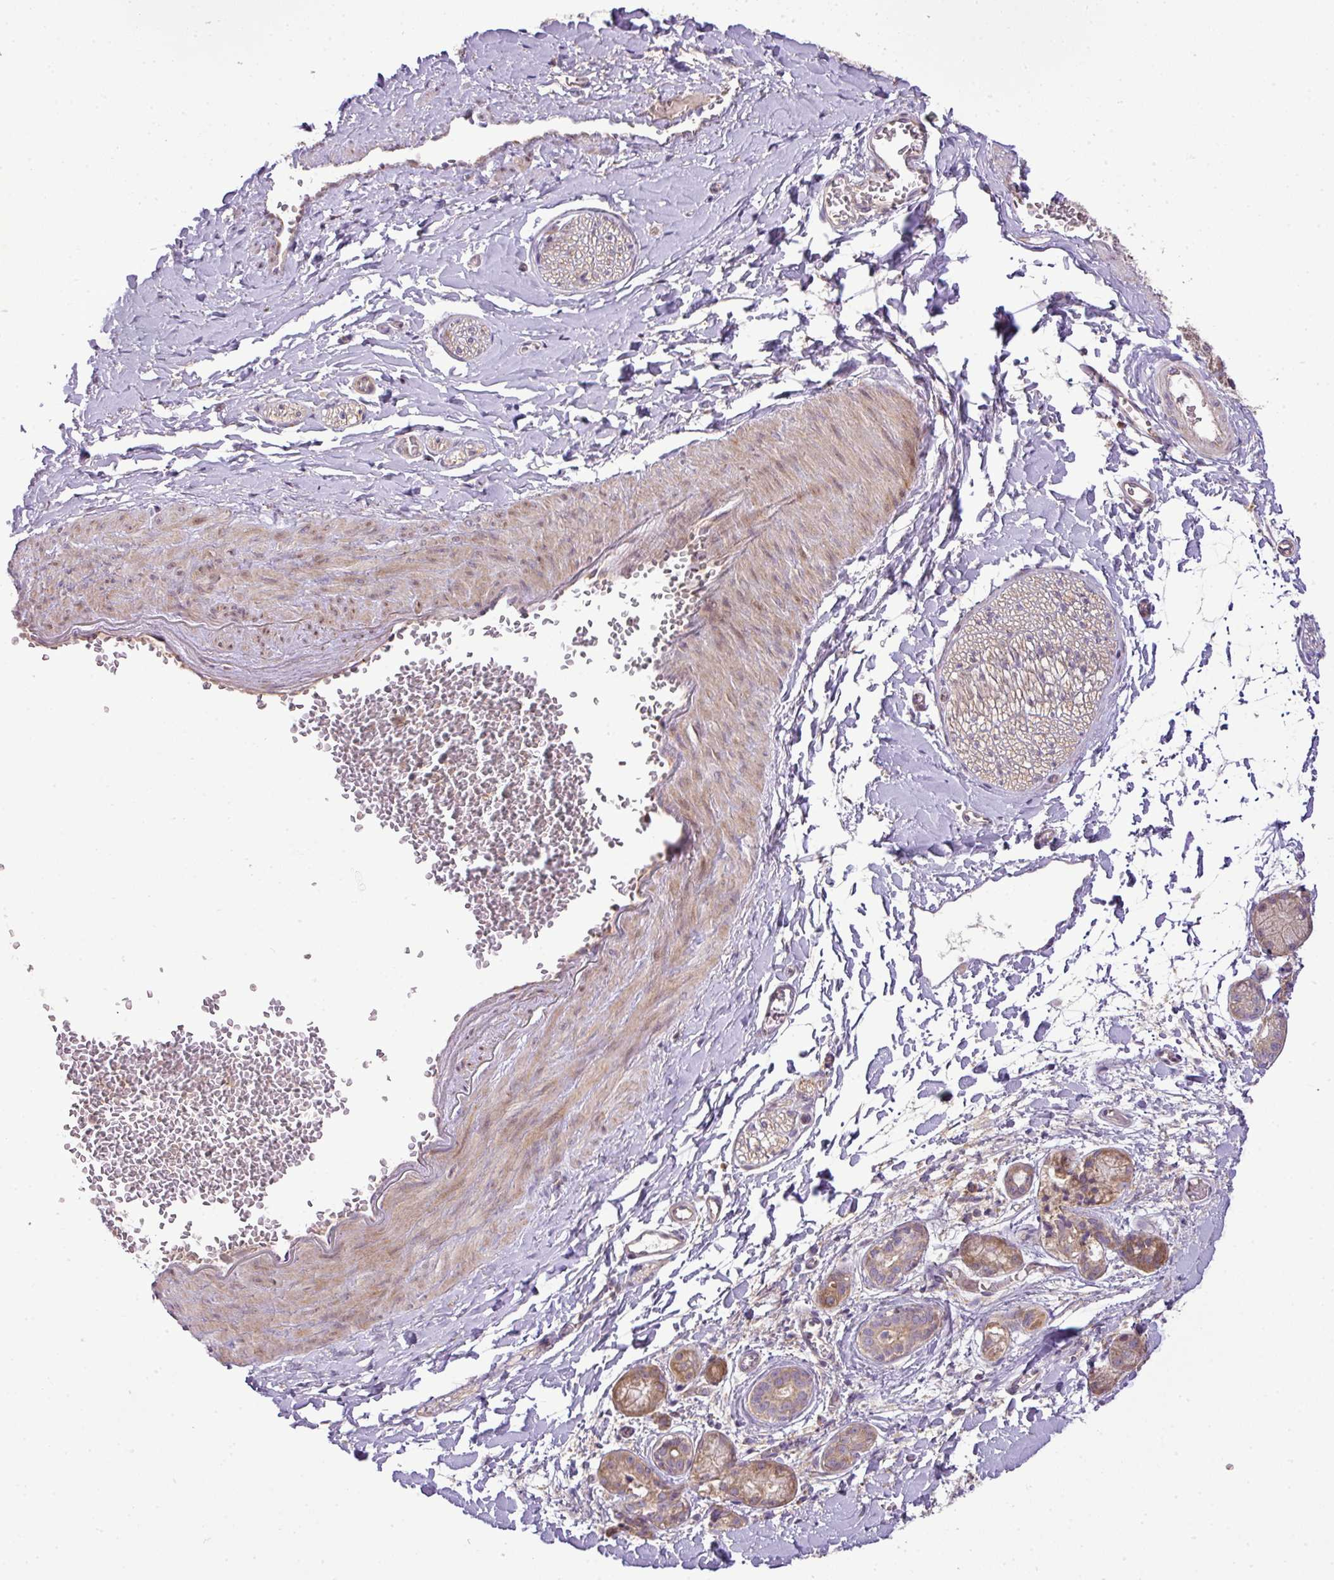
{"staining": {"intensity": "negative", "quantity": "none", "location": "none"}, "tissue": "adipose tissue", "cell_type": "Adipocytes", "image_type": "normal", "snomed": [{"axis": "morphology", "description": "Normal tissue, NOS"}, {"axis": "topography", "description": "Salivary gland"}, {"axis": "topography", "description": "Peripheral nerve tissue"}], "caption": "This is an IHC image of normal human adipose tissue. There is no staining in adipocytes.", "gene": "COX18", "patient": {"sex": "female", "age": 24}}